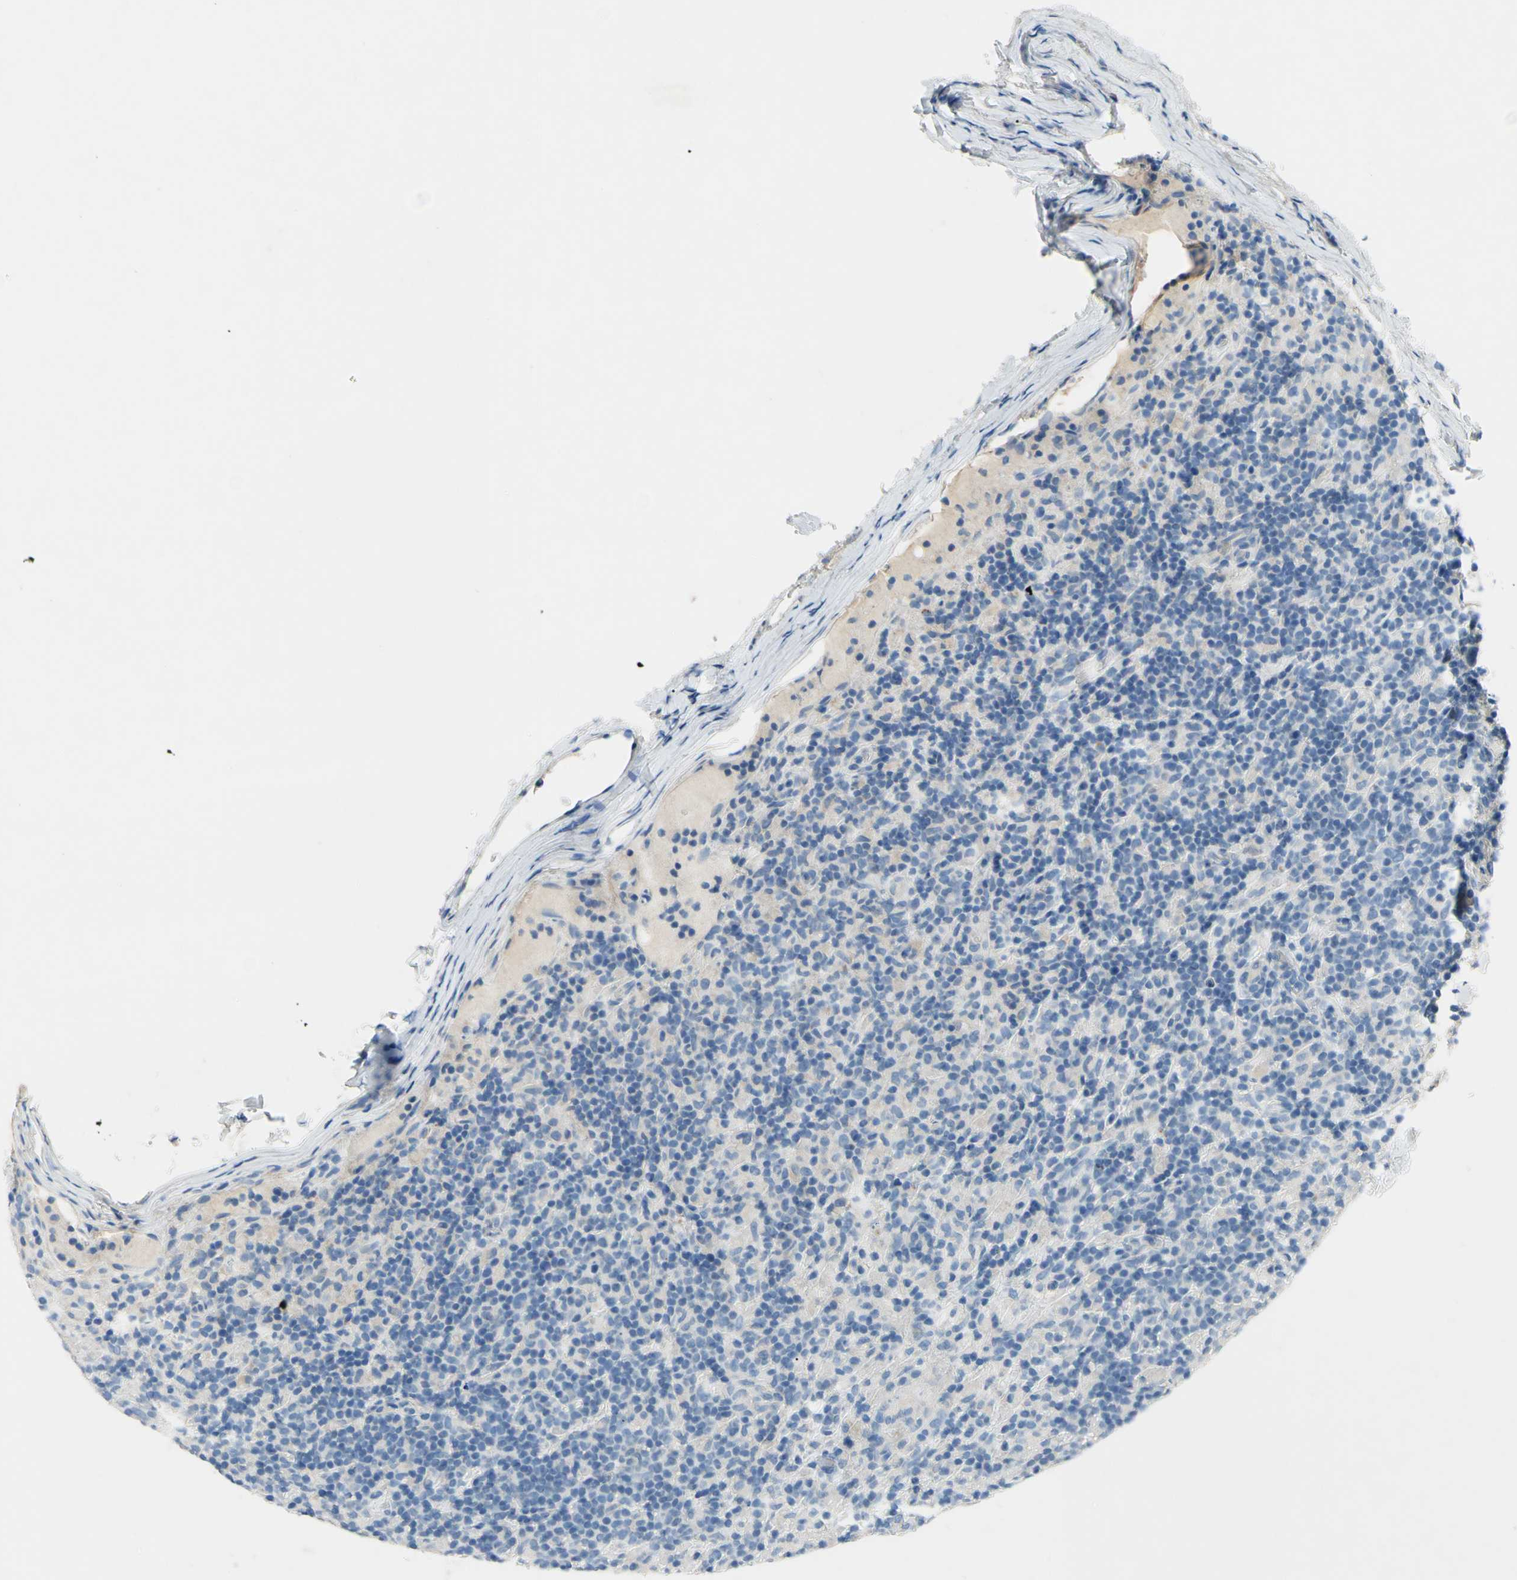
{"staining": {"intensity": "negative", "quantity": "none", "location": "none"}, "tissue": "lymphoma", "cell_type": "Tumor cells", "image_type": "cancer", "snomed": [{"axis": "morphology", "description": "Hodgkin's disease, NOS"}, {"axis": "topography", "description": "Lymph node"}], "caption": "This is an IHC photomicrograph of human Hodgkin's disease. There is no positivity in tumor cells.", "gene": "CDH10", "patient": {"sex": "male", "age": 70}}